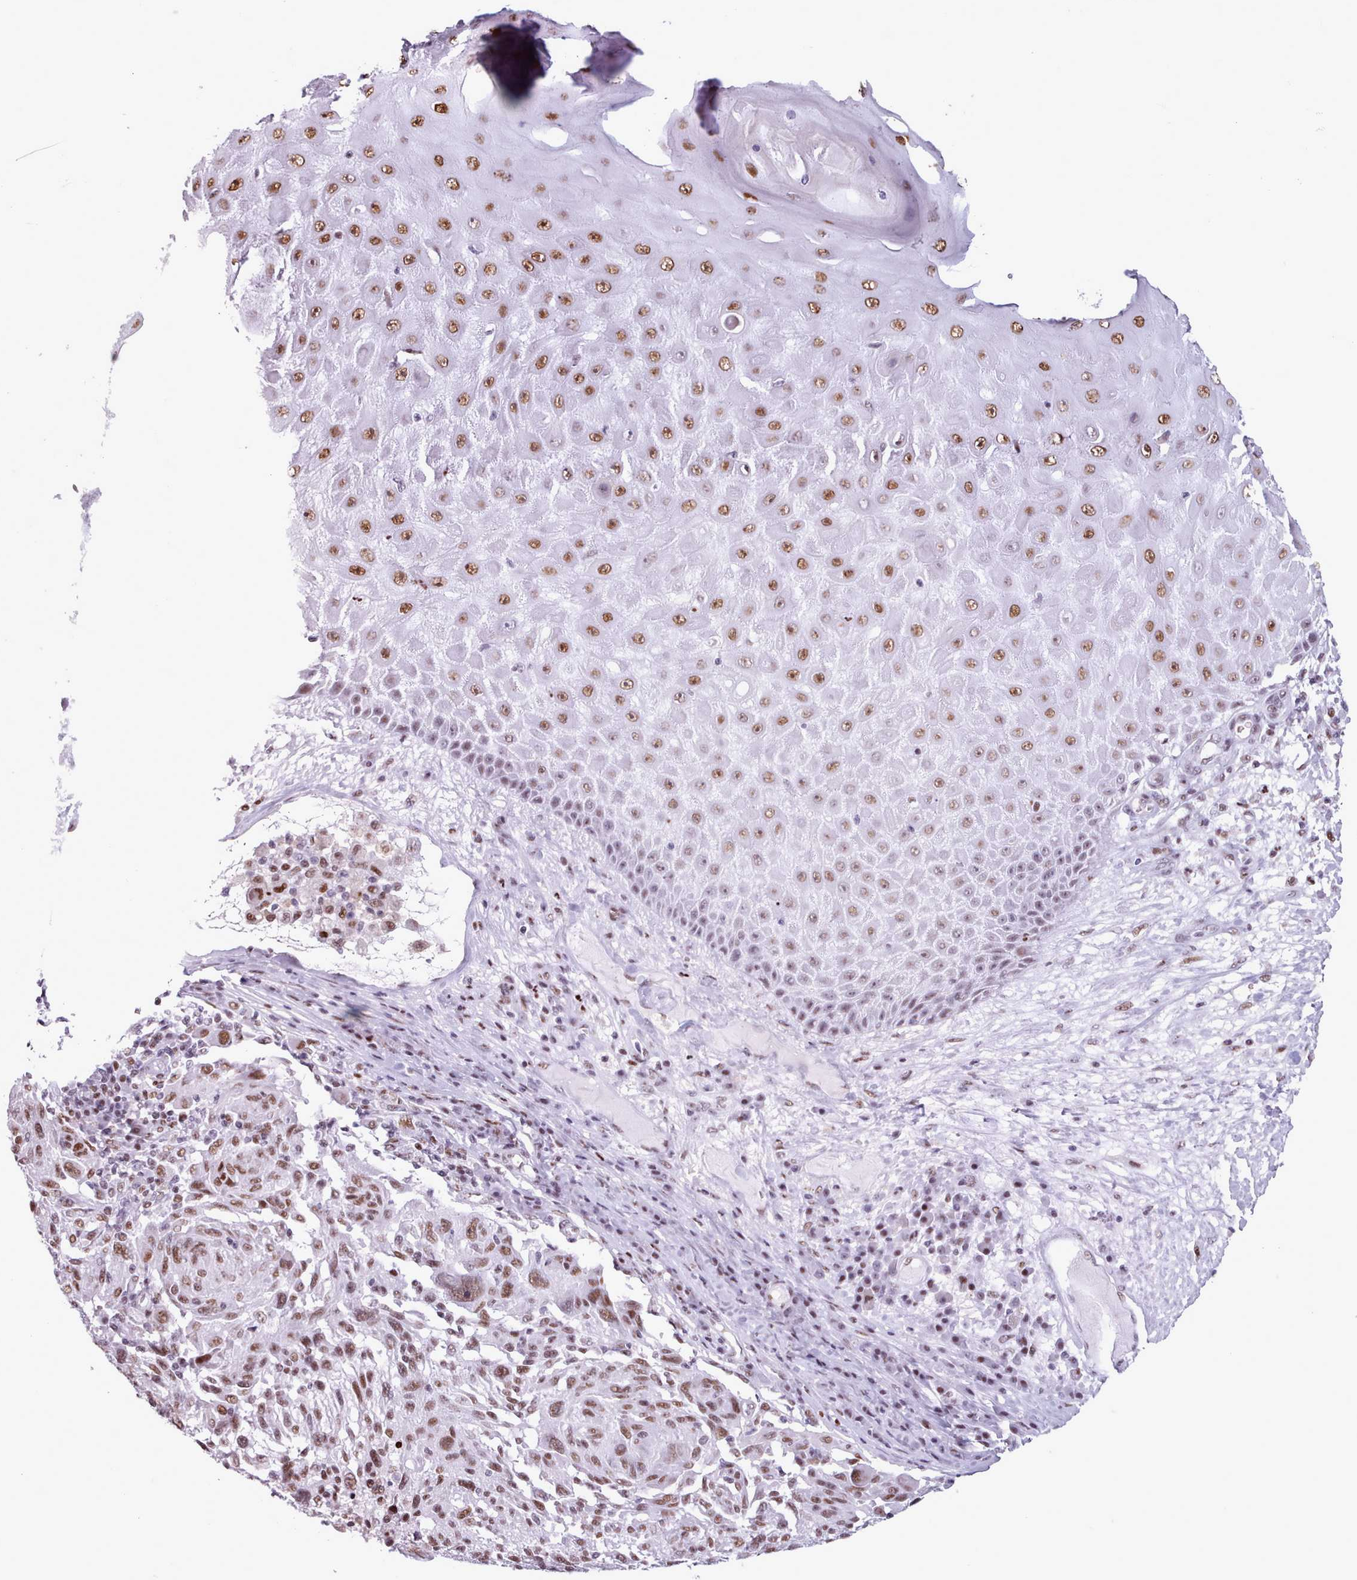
{"staining": {"intensity": "moderate", "quantity": ">75%", "location": "nuclear"}, "tissue": "melanoma", "cell_type": "Tumor cells", "image_type": "cancer", "snomed": [{"axis": "morphology", "description": "Malignant melanoma, NOS"}, {"axis": "topography", "description": "Skin"}], "caption": "DAB (3,3'-diaminobenzidine) immunohistochemical staining of human malignant melanoma reveals moderate nuclear protein positivity in approximately >75% of tumor cells. (IHC, brightfield microscopy, high magnification).", "gene": "SRSF4", "patient": {"sex": "male", "age": 53}}